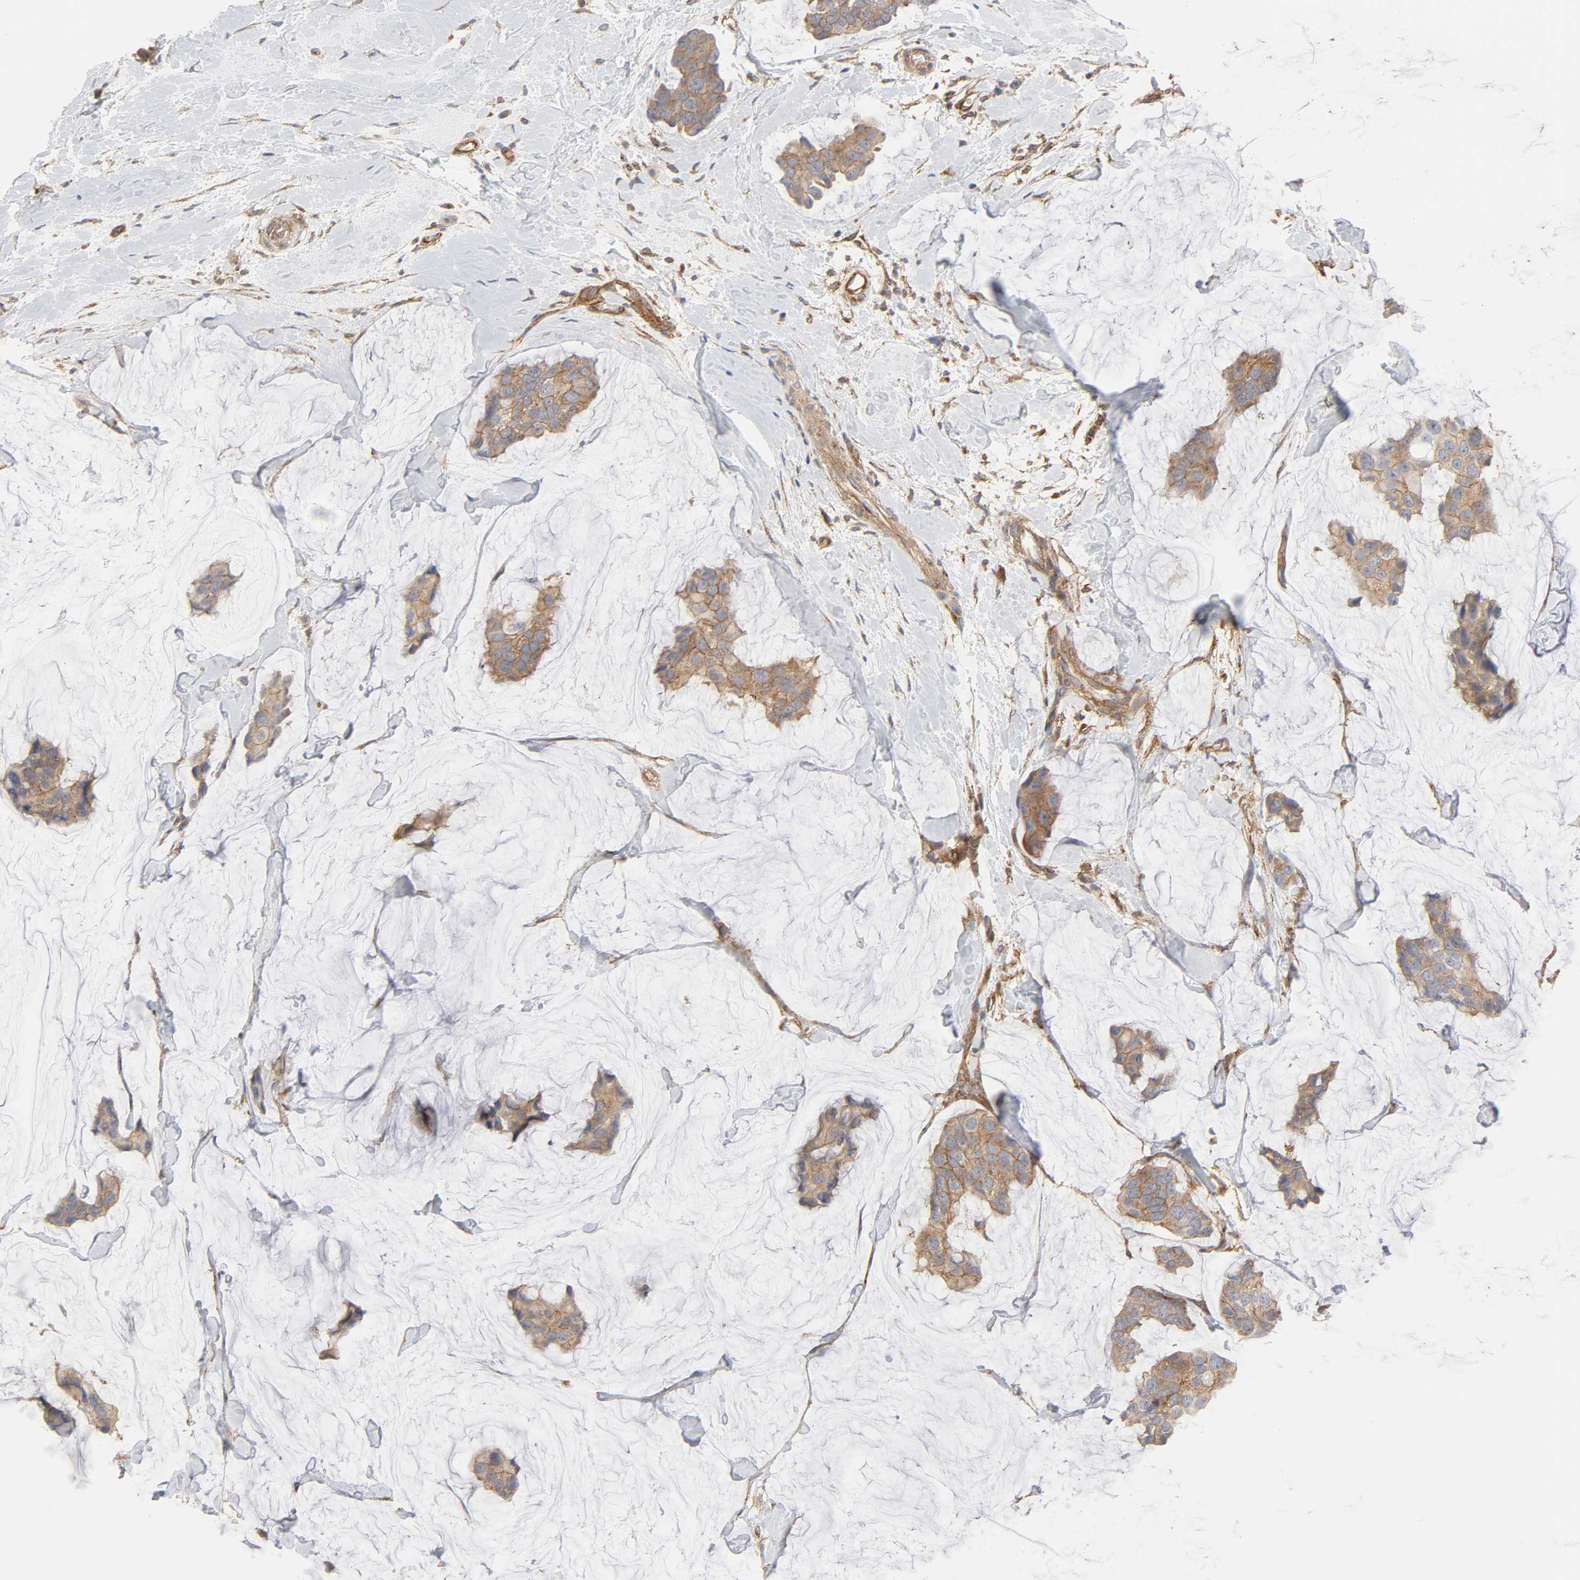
{"staining": {"intensity": "moderate", "quantity": ">75%", "location": "cytoplasmic/membranous"}, "tissue": "breast cancer", "cell_type": "Tumor cells", "image_type": "cancer", "snomed": [{"axis": "morphology", "description": "Normal tissue, NOS"}, {"axis": "morphology", "description": "Duct carcinoma"}, {"axis": "topography", "description": "Breast"}], "caption": "This histopathology image shows invasive ductal carcinoma (breast) stained with IHC to label a protein in brown. The cytoplasmic/membranous of tumor cells show moderate positivity for the protein. Nuclei are counter-stained blue.", "gene": "AP2A1", "patient": {"sex": "female", "age": 50}}